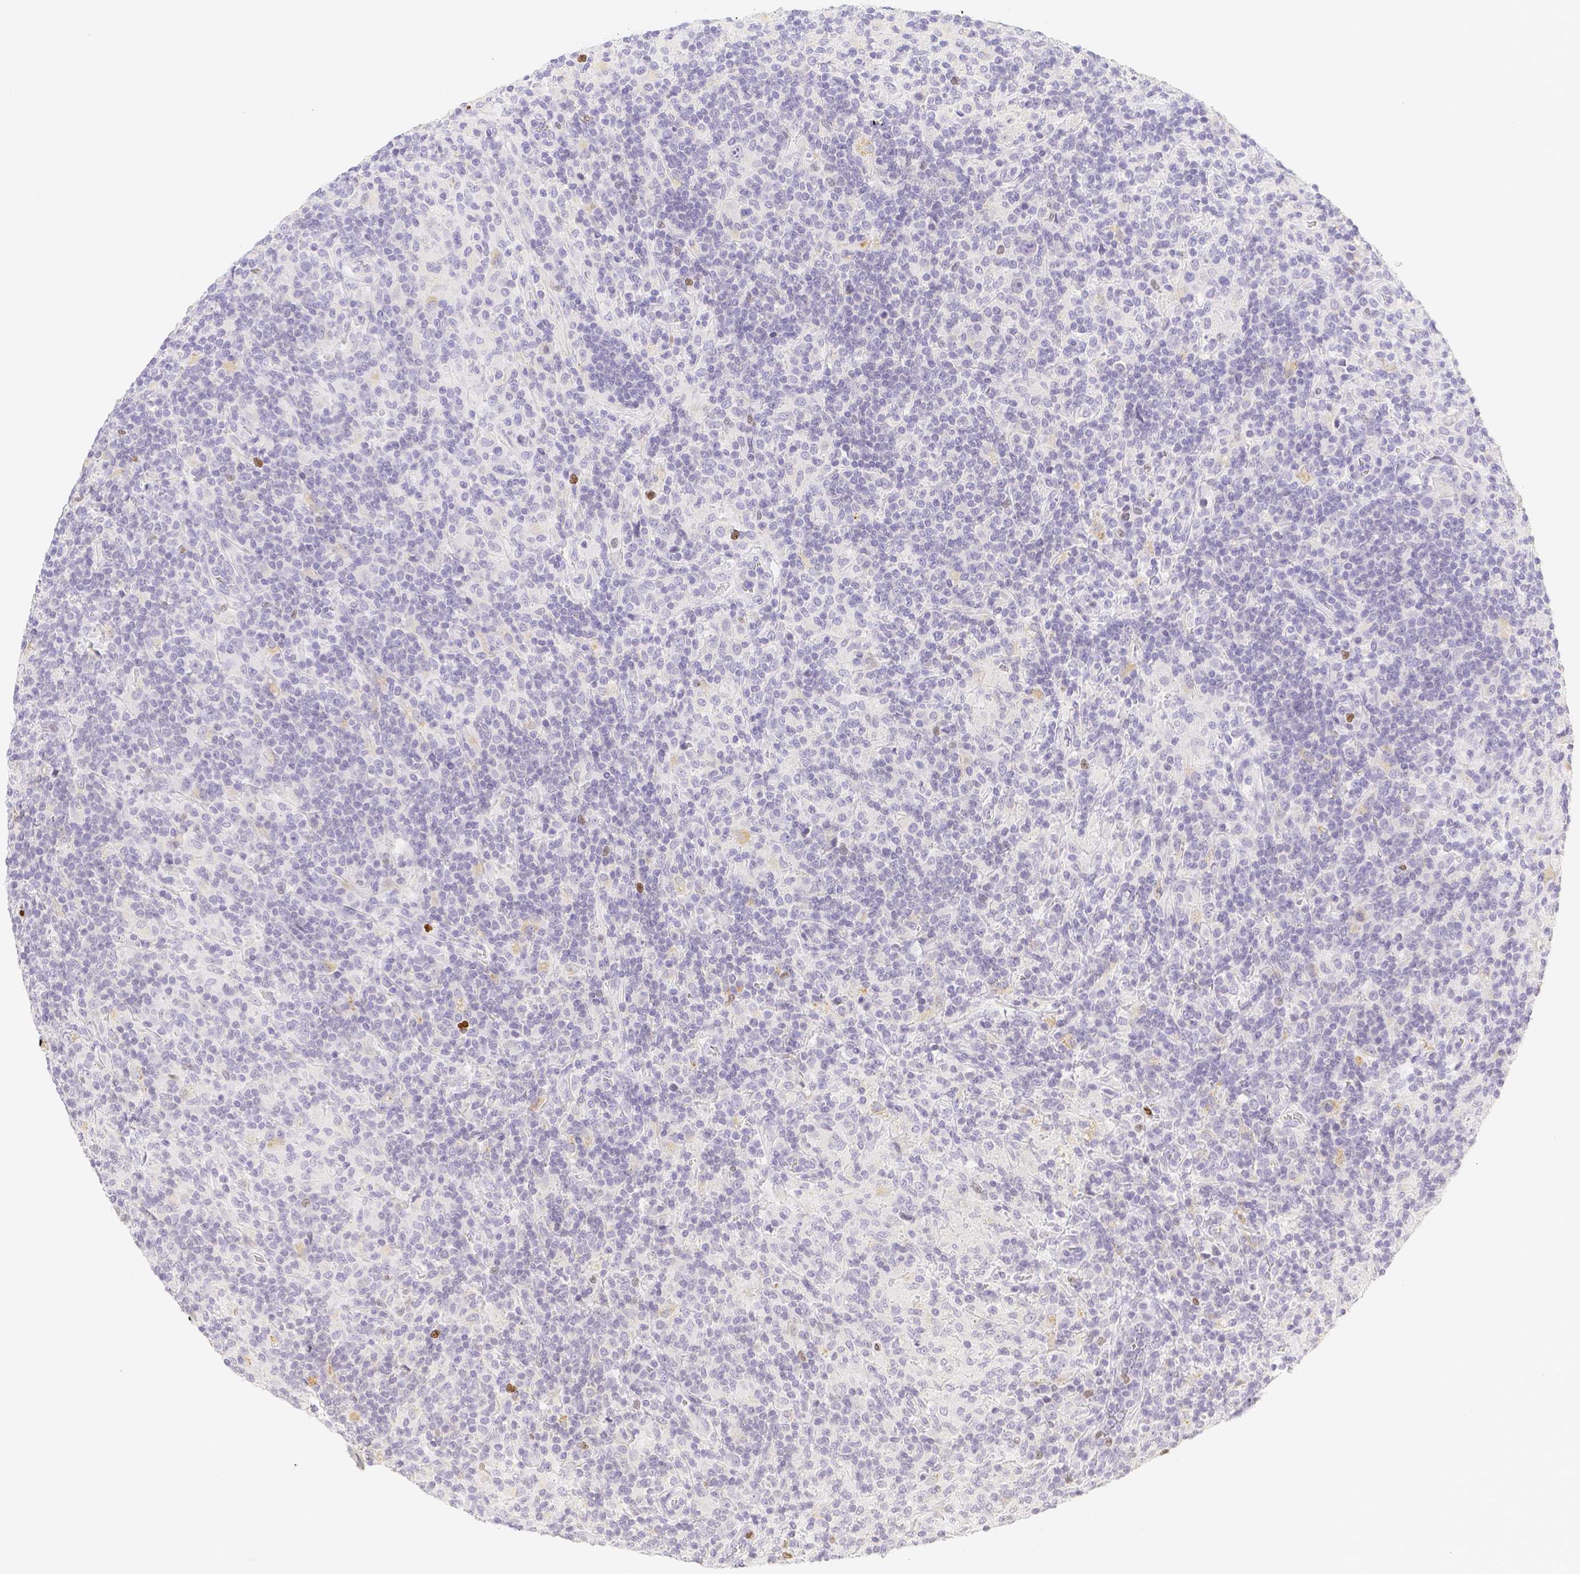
{"staining": {"intensity": "negative", "quantity": "none", "location": "none"}, "tissue": "lymphoma", "cell_type": "Tumor cells", "image_type": "cancer", "snomed": [{"axis": "morphology", "description": "Hodgkin's disease, NOS"}, {"axis": "topography", "description": "Lymph node"}], "caption": "Immunohistochemical staining of human lymphoma shows no significant staining in tumor cells.", "gene": "PADI4", "patient": {"sex": "male", "age": 70}}